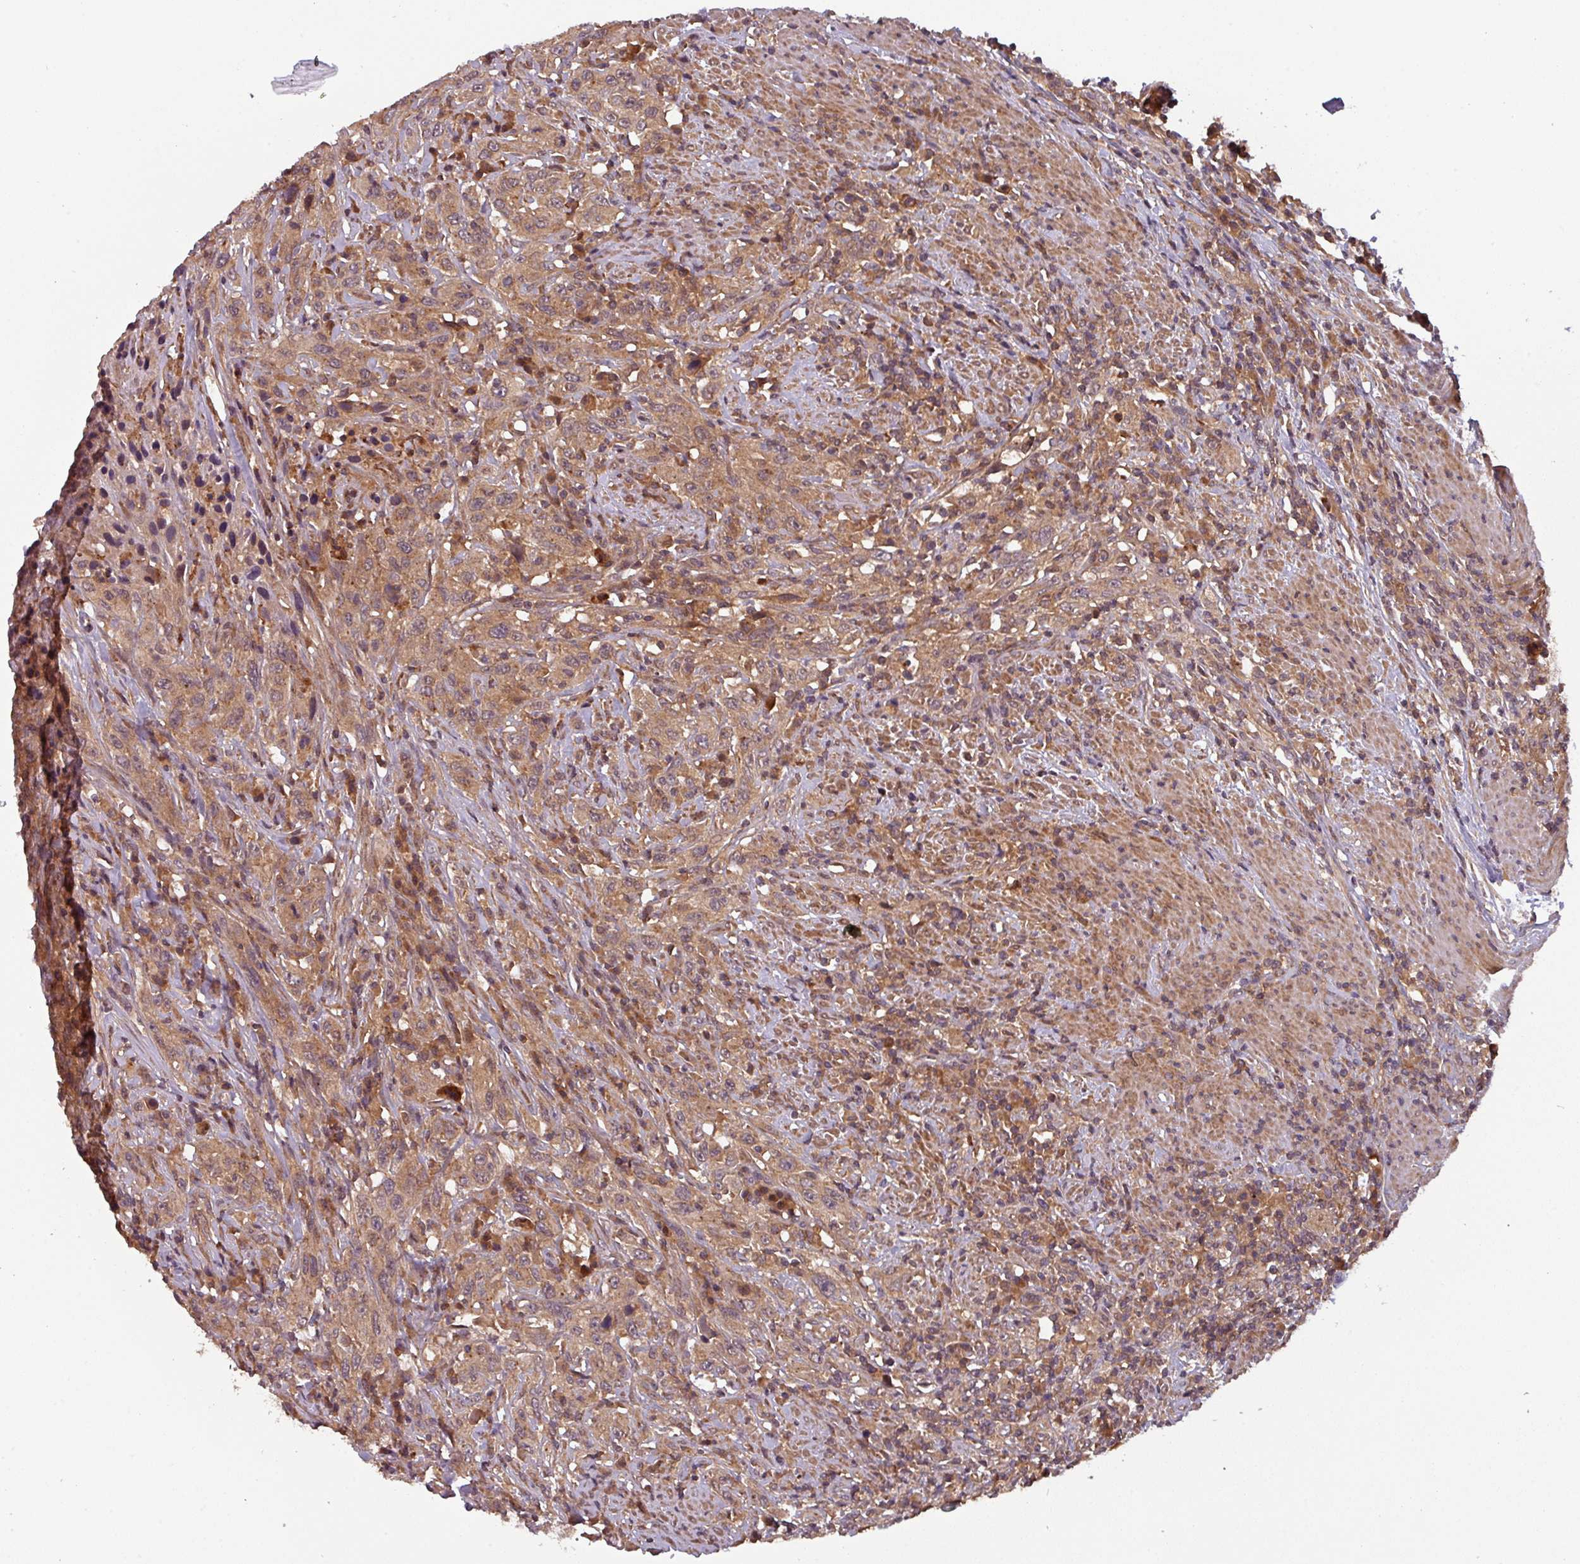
{"staining": {"intensity": "moderate", "quantity": ">75%", "location": "cytoplasmic/membranous"}, "tissue": "urothelial cancer", "cell_type": "Tumor cells", "image_type": "cancer", "snomed": [{"axis": "morphology", "description": "Urothelial carcinoma, High grade"}, {"axis": "topography", "description": "Urinary bladder"}], "caption": "Immunohistochemistry (IHC) histopathology image of high-grade urothelial carcinoma stained for a protein (brown), which demonstrates medium levels of moderate cytoplasmic/membranous staining in about >75% of tumor cells.", "gene": "GSKIP", "patient": {"sex": "male", "age": 61}}